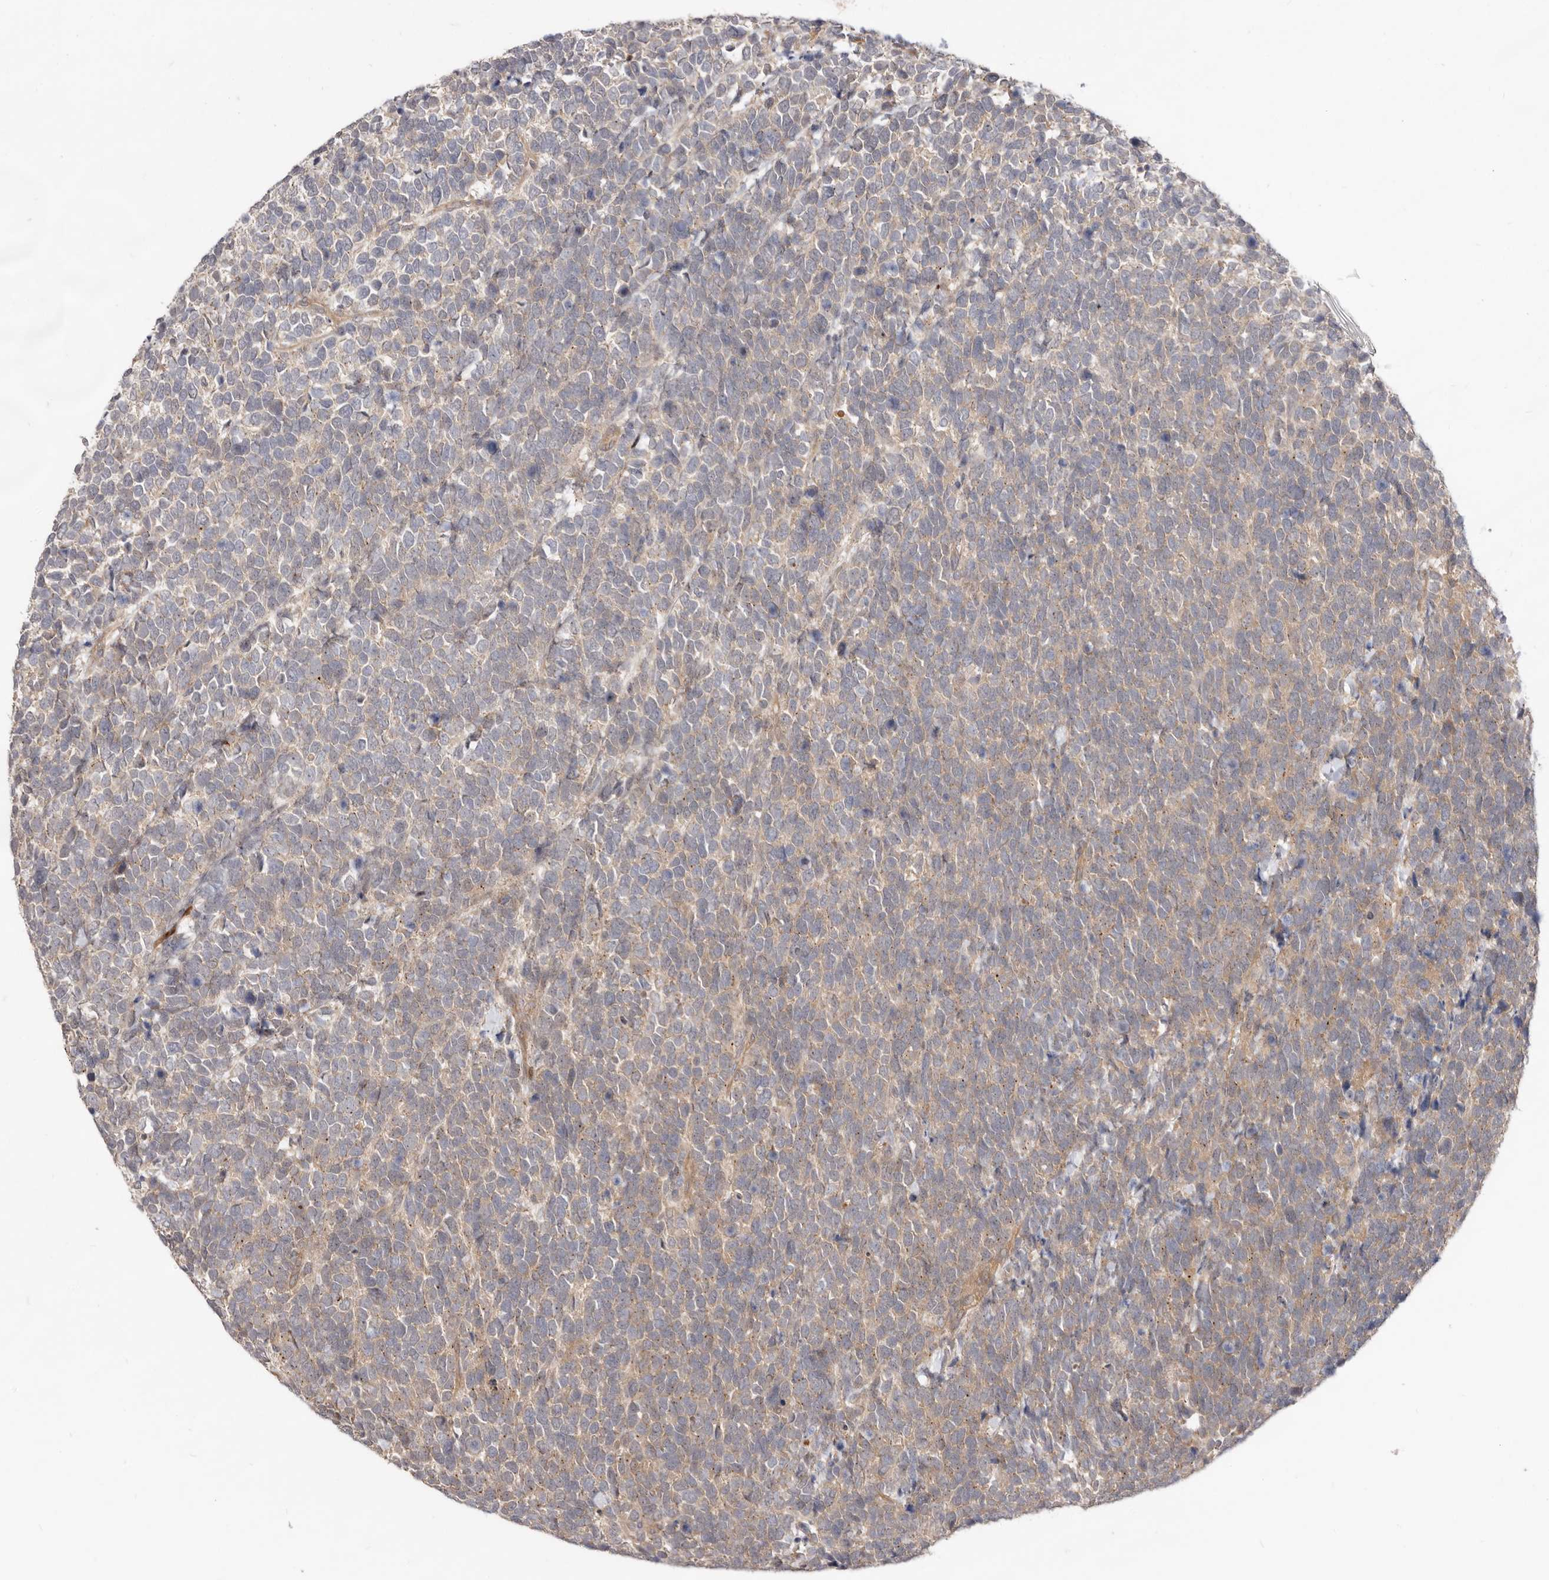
{"staining": {"intensity": "weak", "quantity": "<25%", "location": "cytoplasmic/membranous"}, "tissue": "urothelial cancer", "cell_type": "Tumor cells", "image_type": "cancer", "snomed": [{"axis": "morphology", "description": "Urothelial carcinoma, High grade"}, {"axis": "topography", "description": "Urinary bladder"}], "caption": "This is a image of IHC staining of urothelial cancer, which shows no positivity in tumor cells. The staining is performed using DAB brown chromogen with nuclei counter-stained in using hematoxylin.", "gene": "GPATCH4", "patient": {"sex": "female", "age": 82}}